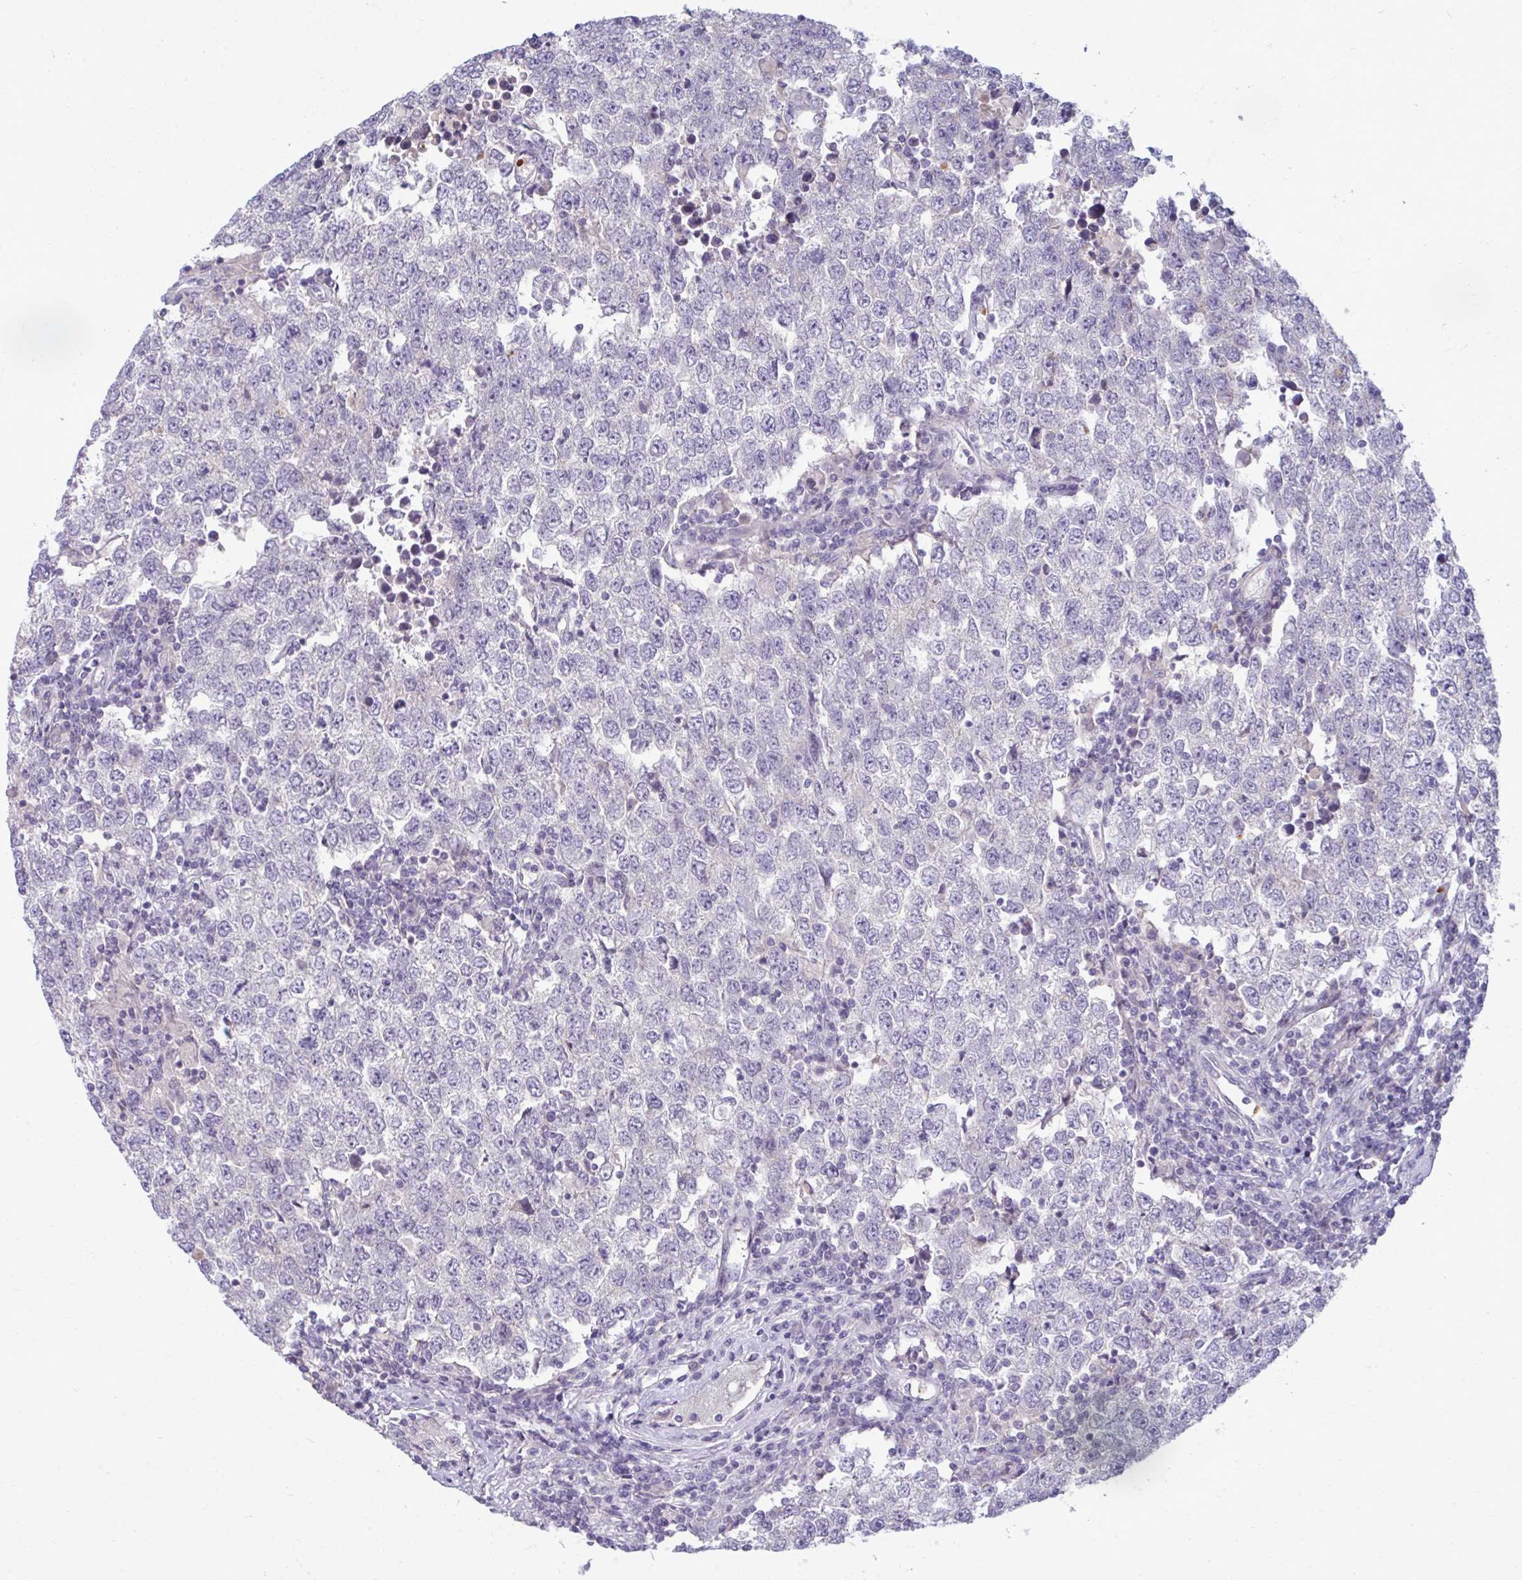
{"staining": {"intensity": "negative", "quantity": "none", "location": "none"}, "tissue": "testis cancer", "cell_type": "Tumor cells", "image_type": "cancer", "snomed": [{"axis": "morphology", "description": "Seminoma, NOS"}, {"axis": "morphology", "description": "Carcinoma, Embryonal, NOS"}, {"axis": "topography", "description": "Testis"}], "caption": "Testis cancer (embryonal carcinoma) stained for a protein using immunohistochemistry shows no expression tumor cells.", "gene": "SLC14A1", "patient": {"sex": "male", "age": 28}}